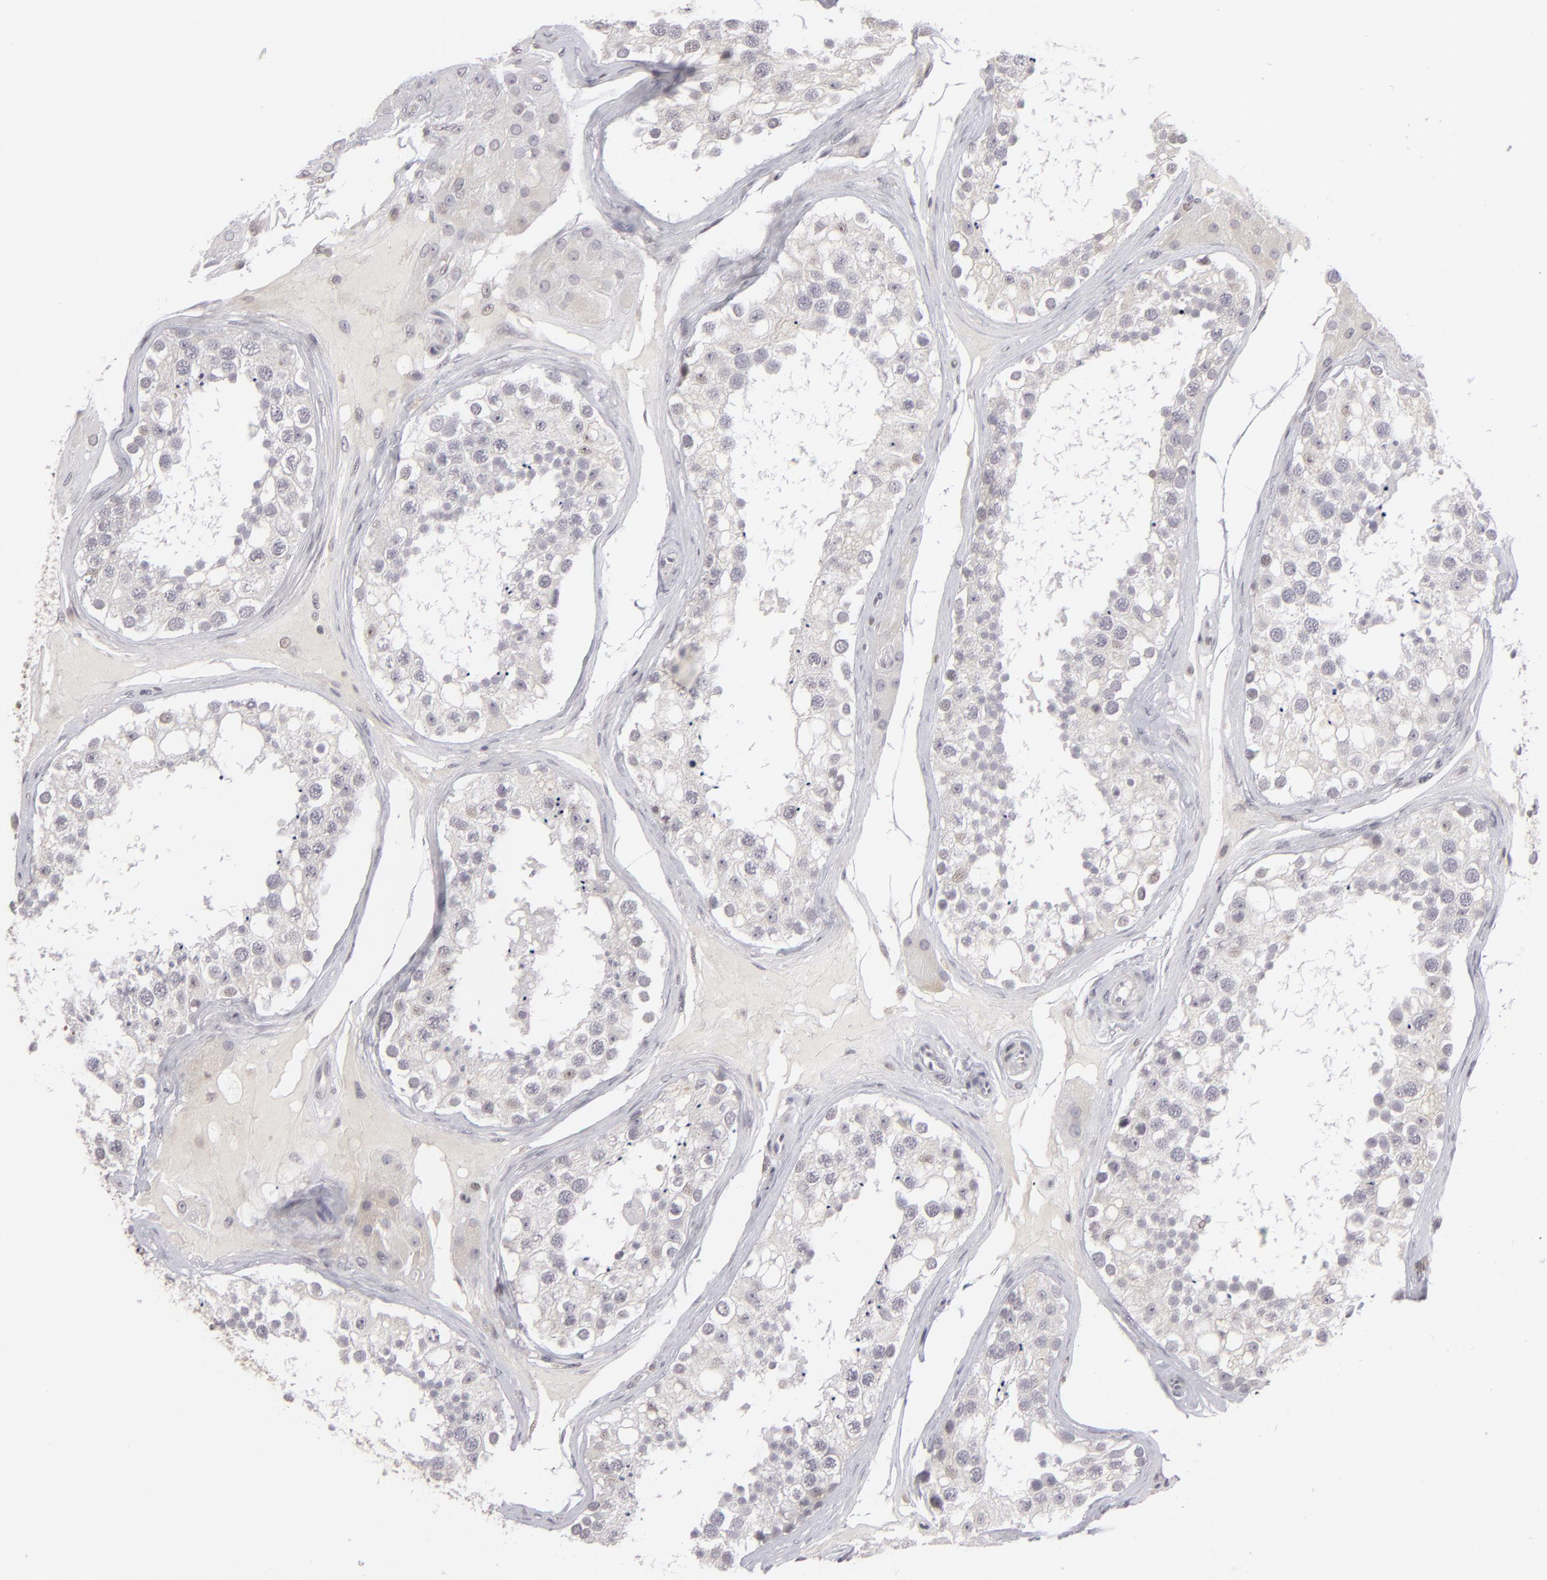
{"staining": {"intensity": "negative", "quantity": "none", "location": "none"}, "tissue": "testis", "cell_type": "Cells in seminiferous ducts", "image_type": "normal", "snomed": [{"axis": "morphology", "description": "Normal tissue, NOS"}, {"axis": "topography", "description": "Testis"}], "caption": "An immunohistochemistry micrograph of benign testis is shown. There is no staining in cells in seminiferous ducts of testis.", "gene": "CLDN2", "patient": {"sex": "male", "age": 68}}